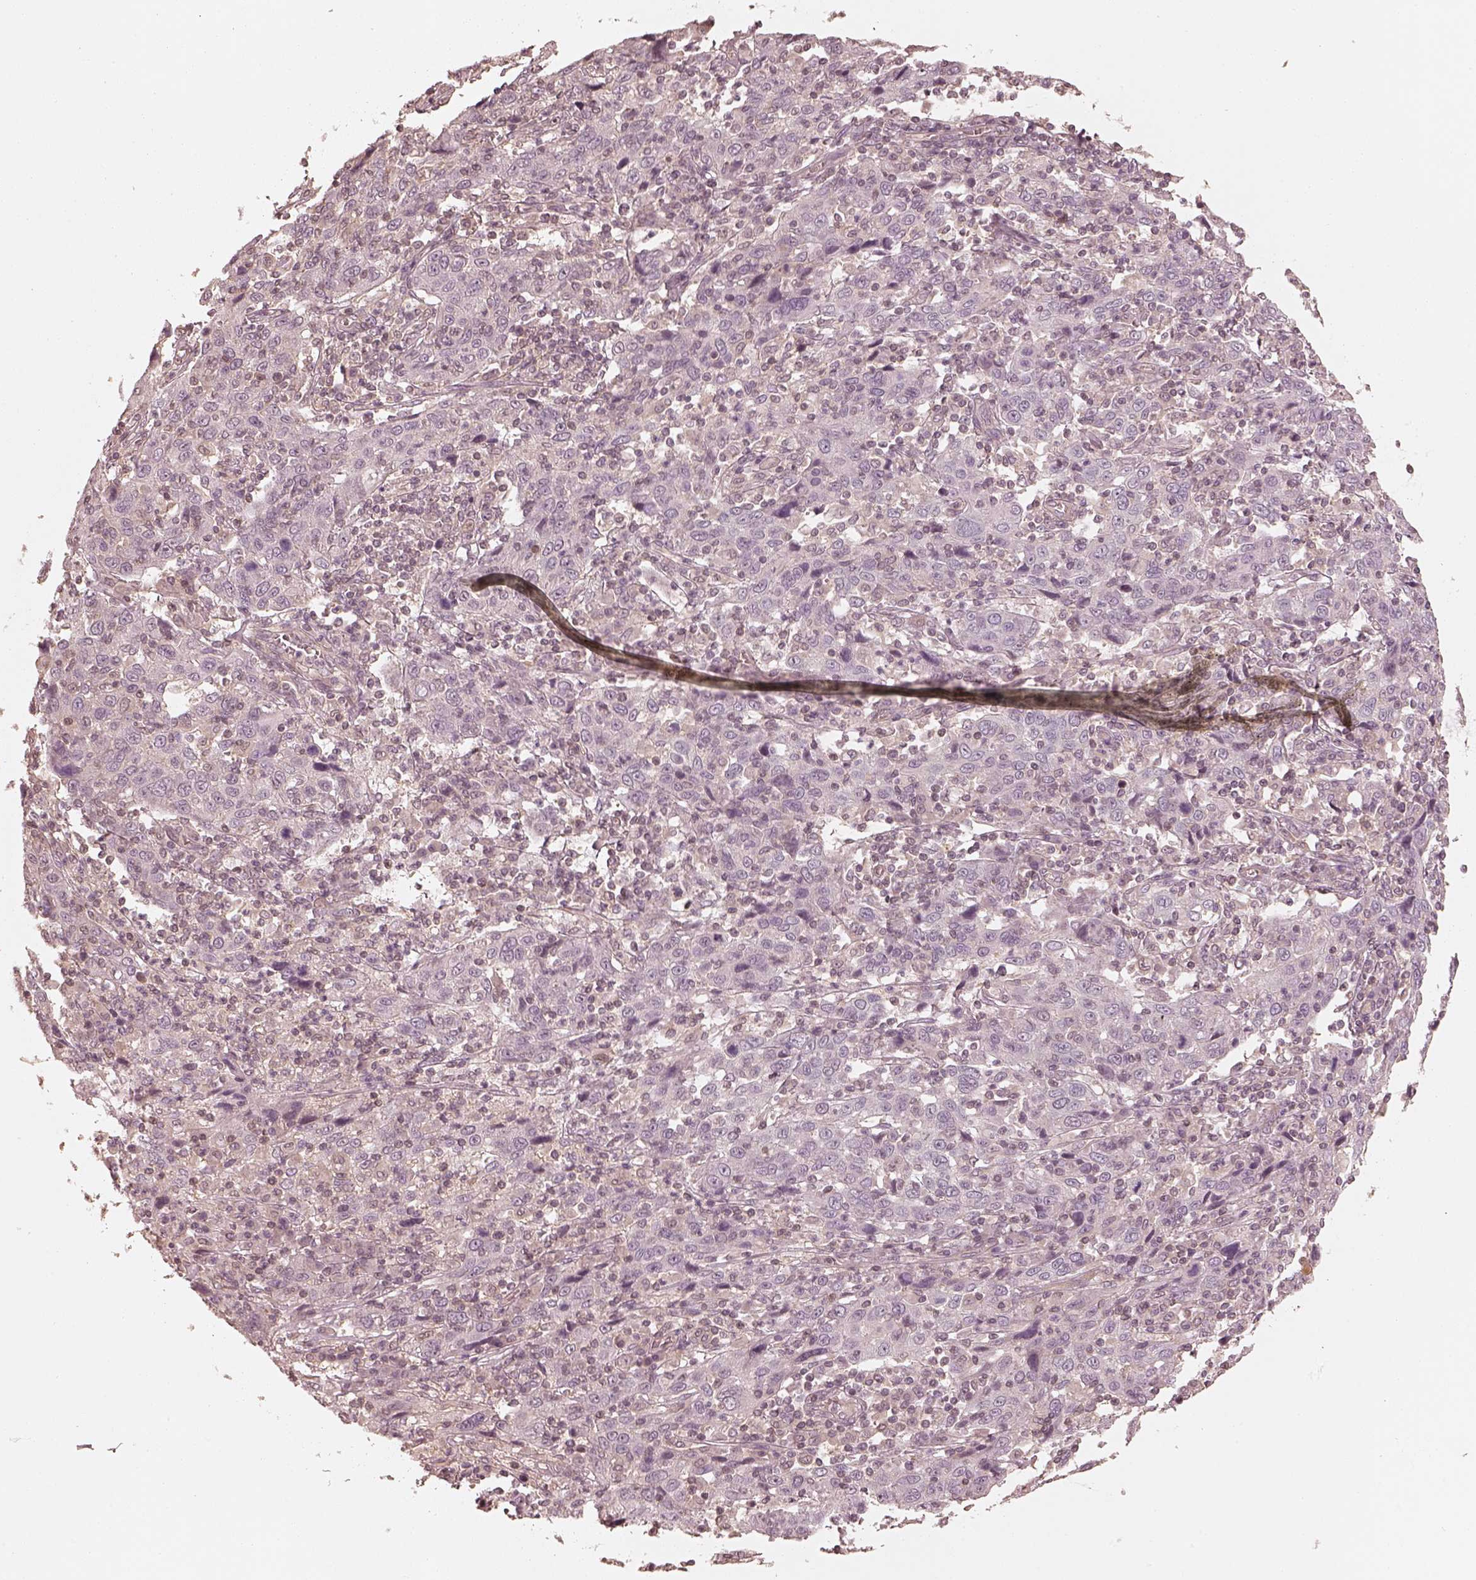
{"staining": {"intensity": "negative", "quantity": "none", "location": "none"}, "tissue": "cervical cancer", "cell_type": "Tumor cells", "image_type": "cancer", "snomed": [{"axis": "morphology", "description": "Squamous cell carcinoma, NOS"}, {"axis": "topography", "description": "Cervix"}], "caption": "A histopathology image of human cervical cancer (squamous cell carcinoma) is negative for staining in tumor cells.", "gene": "KIF5C", "patient": {"sex": "female", "age": 46}}